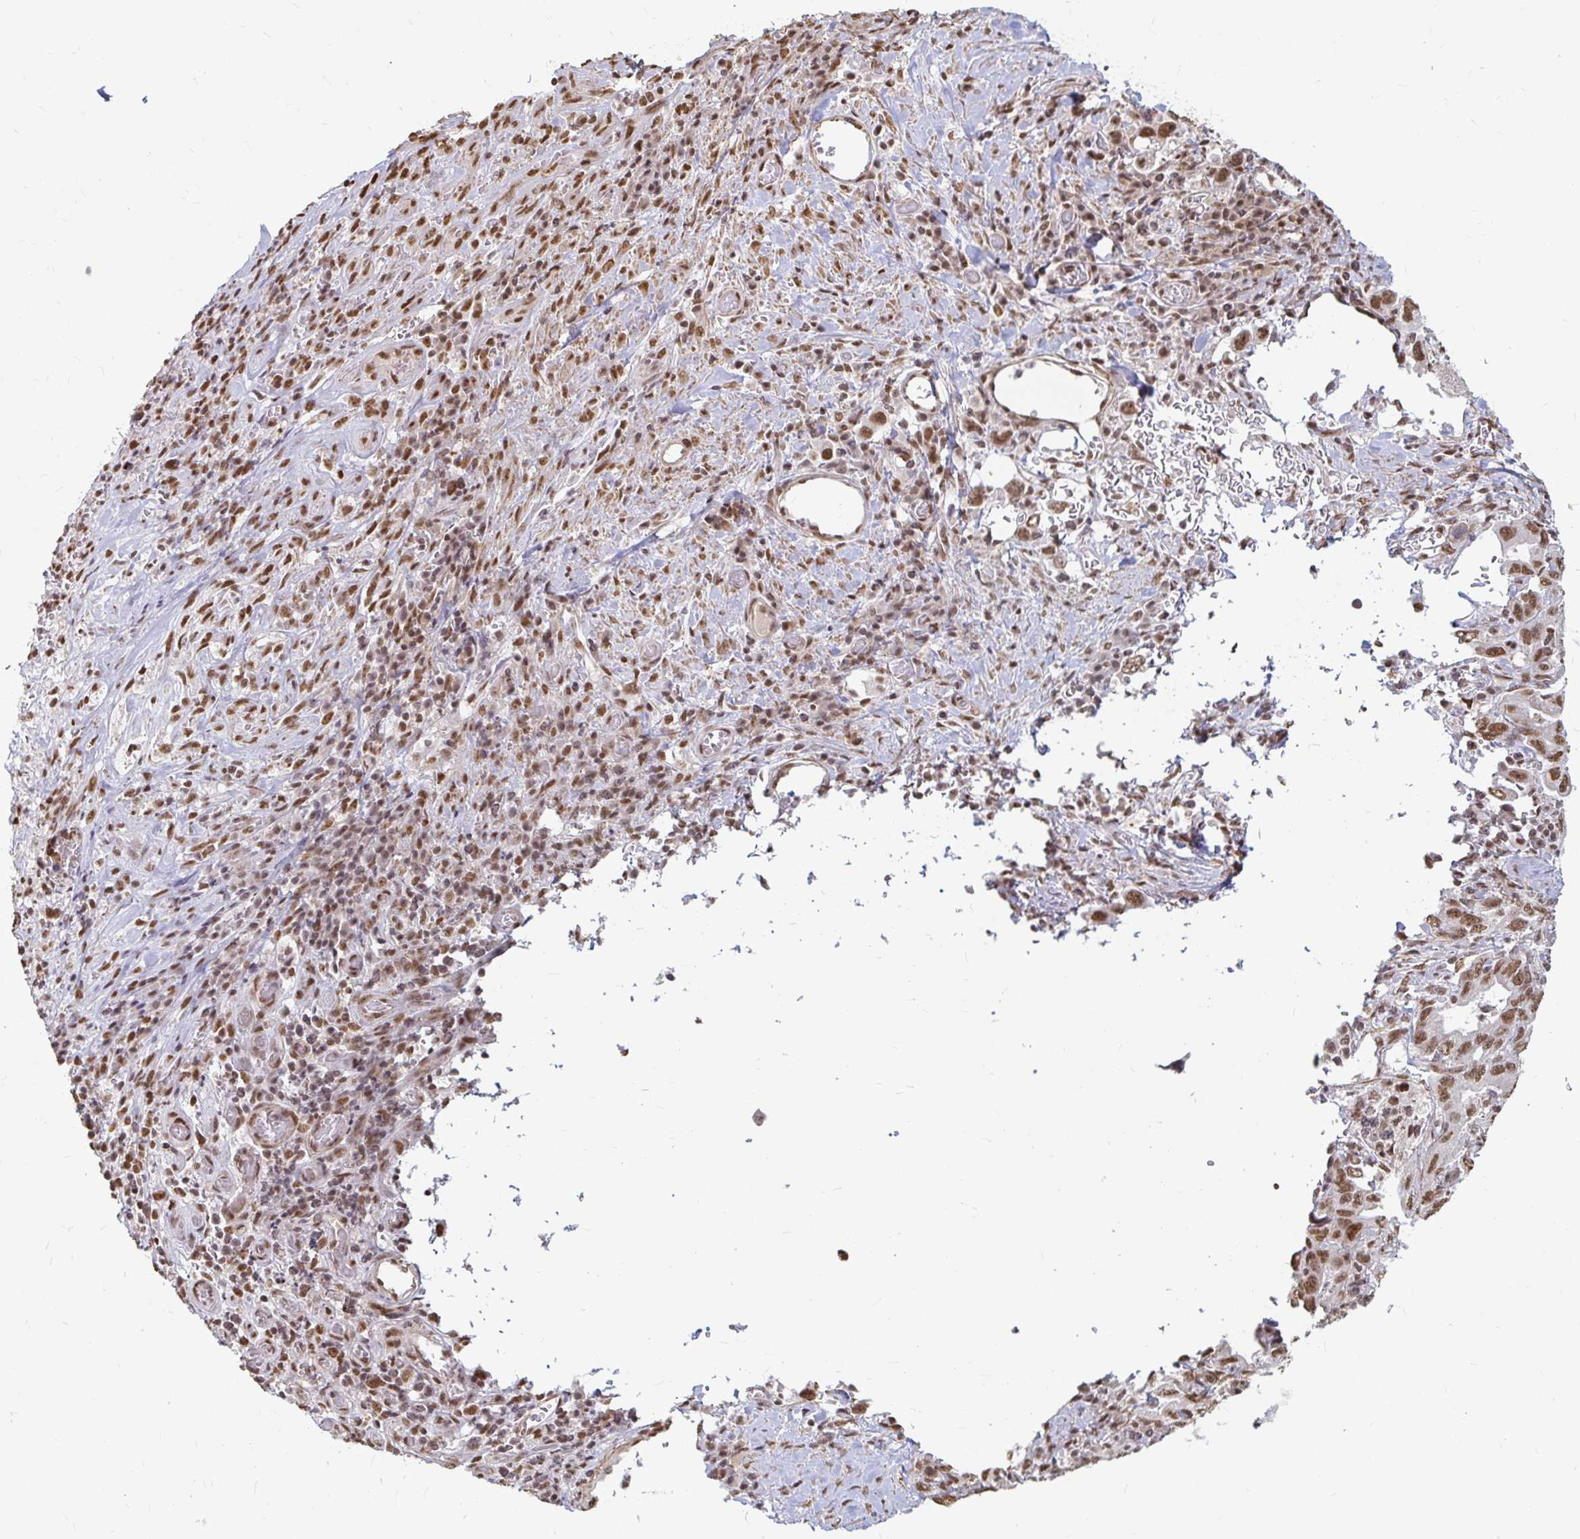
{"staining": {"intensity": "moderate", "quantity": ">75%", "location": "nuclear"}, "tissue": "stomach cancer", "cell_type": "Tumor cells", "image_type": "cancer", "snomed": [{"axis": "morphology", "description": "Adenocarcinoma, NOS"}, {"axis": "topography", "description": "Stomach, upper"}, {"axis": "topography", "description": "Stomach"}], "caption": "Immunohistochemistry histopathology image of human stomach cancer stained for a protein (brown), which shows medium levels of moderate nuclear positivity in approximately >75% of tumor cells.", "gene": "HNRNPU", "patient": {"sex": "male", "age": 62}}